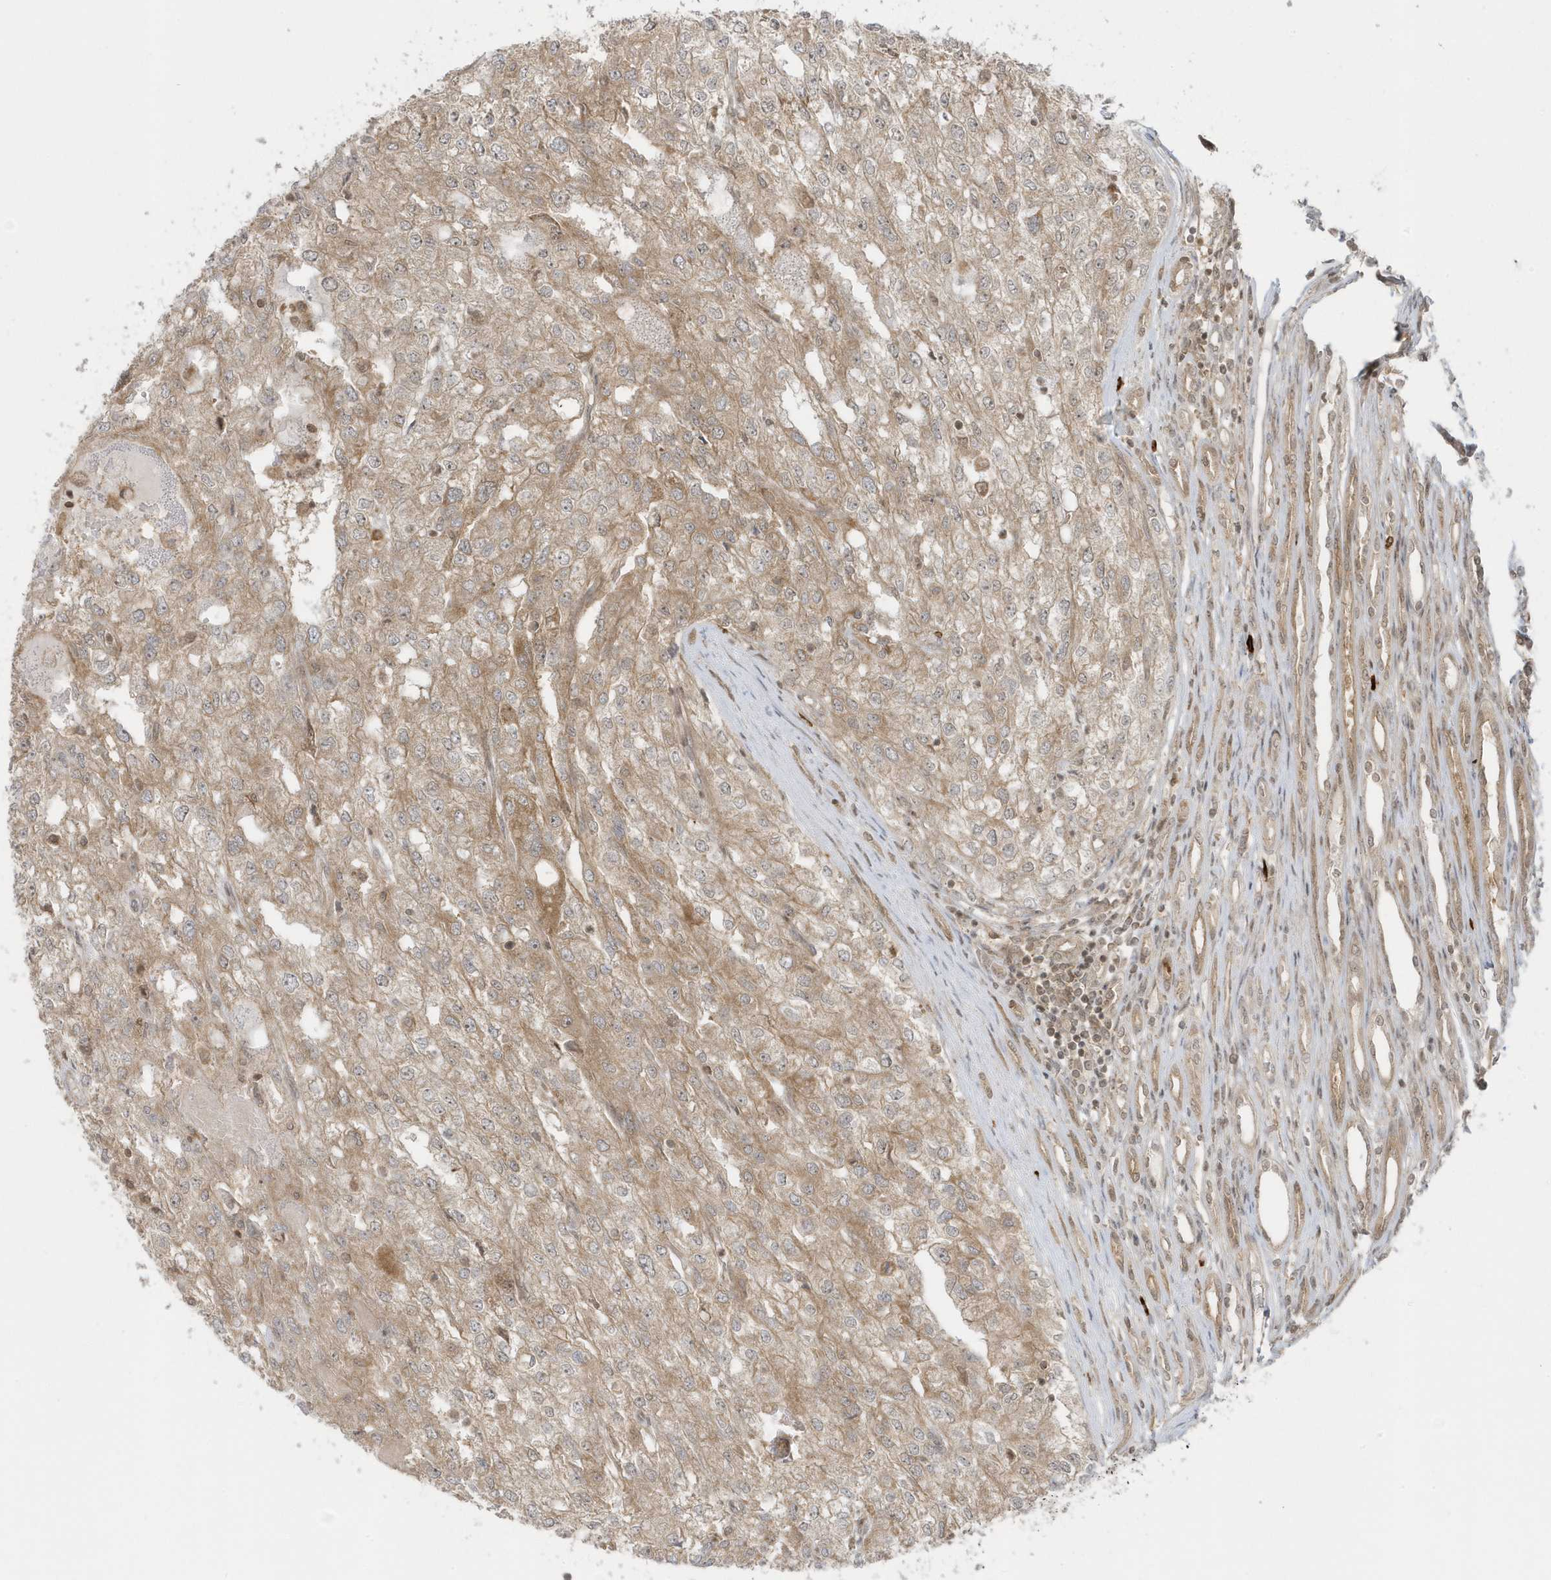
{"staining": {"intensity": "weak", "quantity": ">75%", "location": "cytoplasmic/membranous"}, "tissue": "renal cancer", "cell_type": "Tumor cells", "image_type": "cancer", "snomed": [{"axis": "morphology", "description": "Adenocarcinoma, NOS"}, {"axis": "topography", "description": "Kidney"}], "caption": "Tumor cells show low levels of weak cytoplasmic/membranous staining in approximately >75% of cells in human adenocarcinoma (renal). The staining was performed using DAB to visualize the protein expression in brown, while the nuclei were stained in blue with hematoxylin (Magnification: 20x).", "gene": "PPP1R7", "patient": {"sex": "female", "age": 54}}